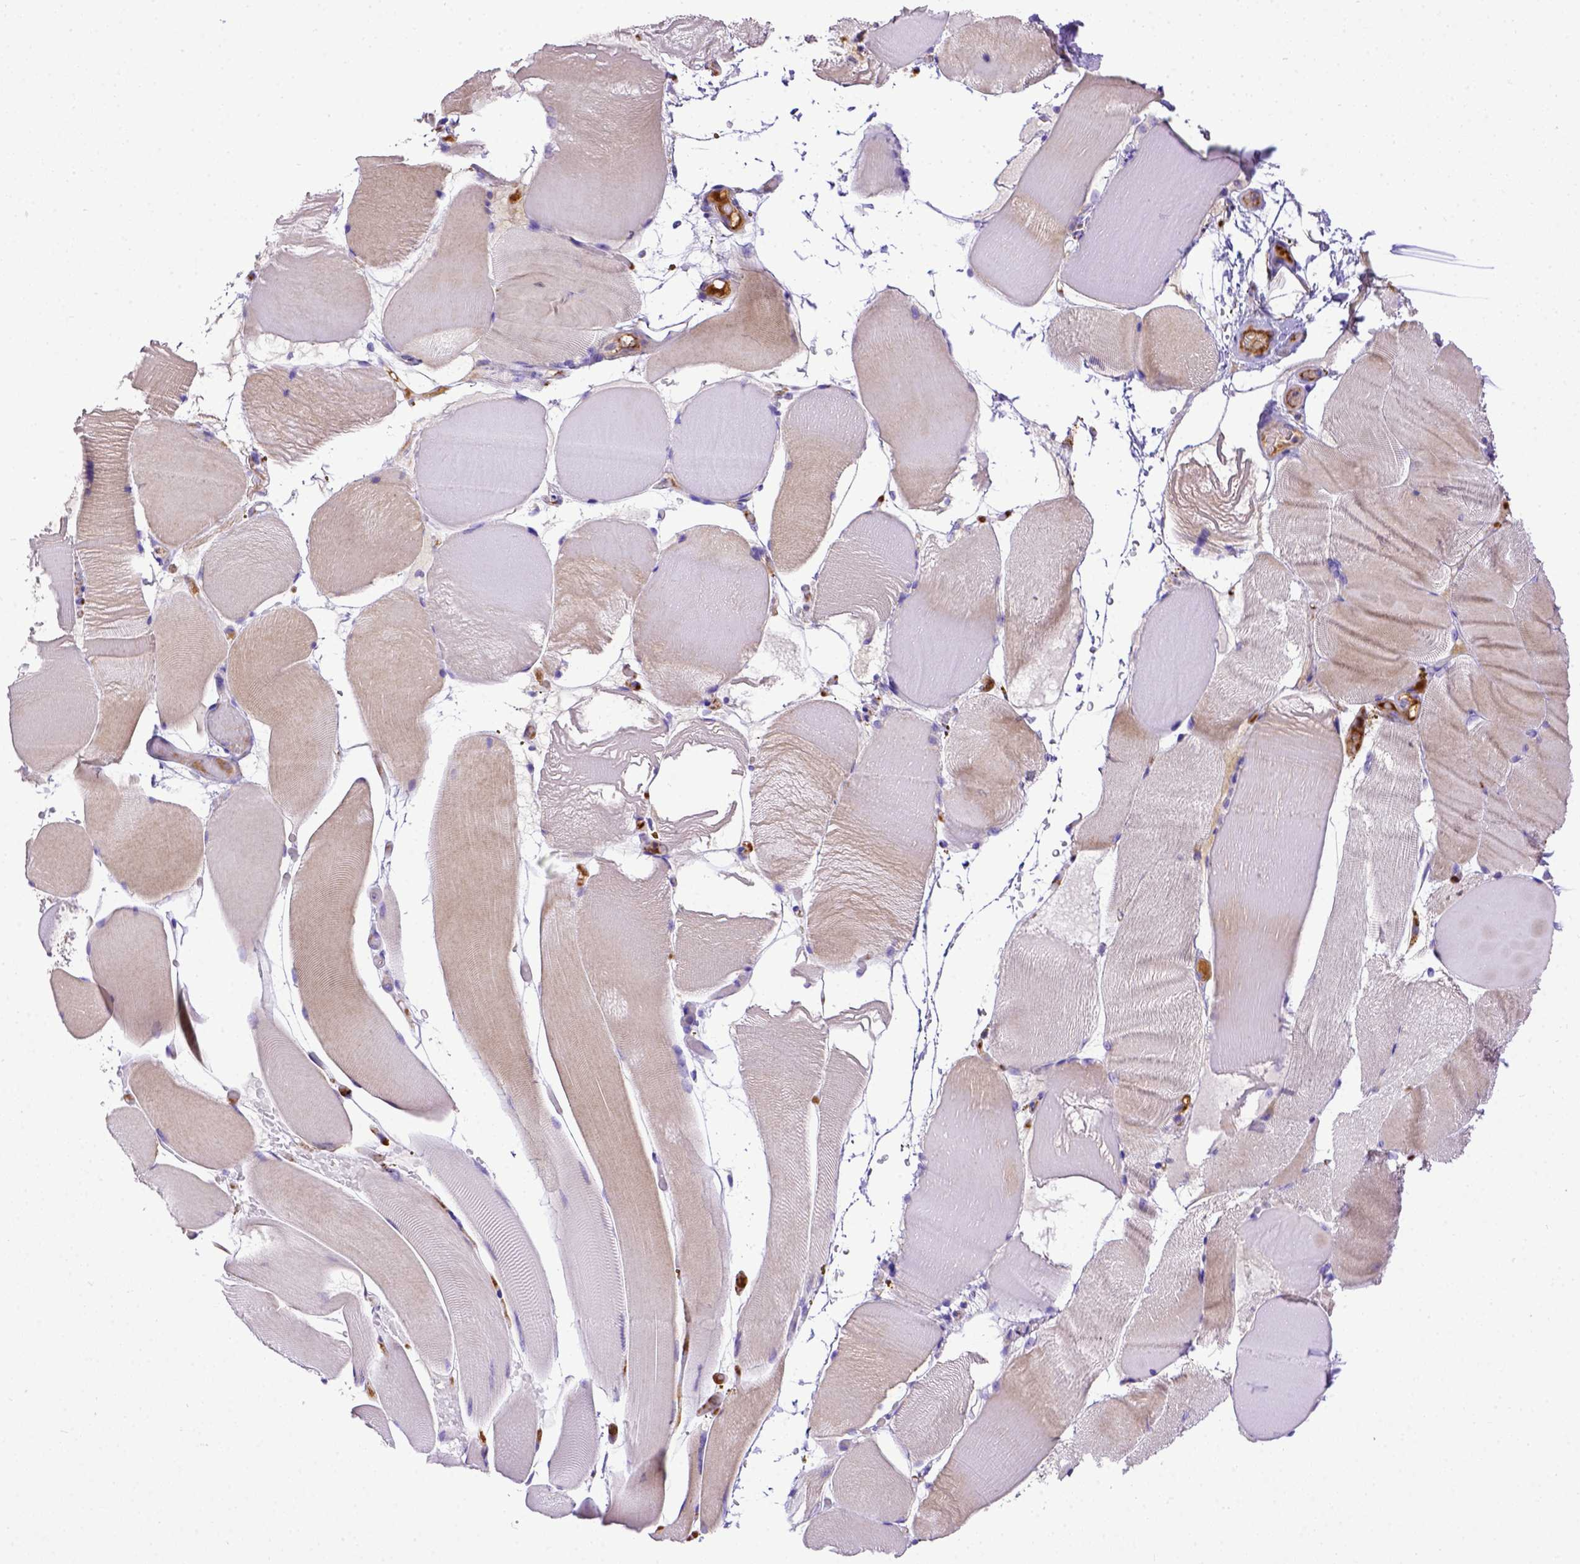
{"staining": {"intensity": "negative", "quantity": "none", "location": "none"}, "tissue": "skeletal muscle", "cell_type": "Myocytes", "image_type": "normal", "snomed": [{"axis": "morphology", "description": "Normal tissue, NOS"}, {"axis": "topography", "description": "Skeletal muscle"}], "caption": "High magnification brightfield microscopy of benign skeletal muscle stained with DAB (3,3'-diaminobenzidine) (brown) and counterstained with hematoxylin (blue): myocytes show no significant expression. (IHC, brightfield microscopy, high magnification).", "gene": "CFAP300", "patient": {"sex": "female", "age": 37}}